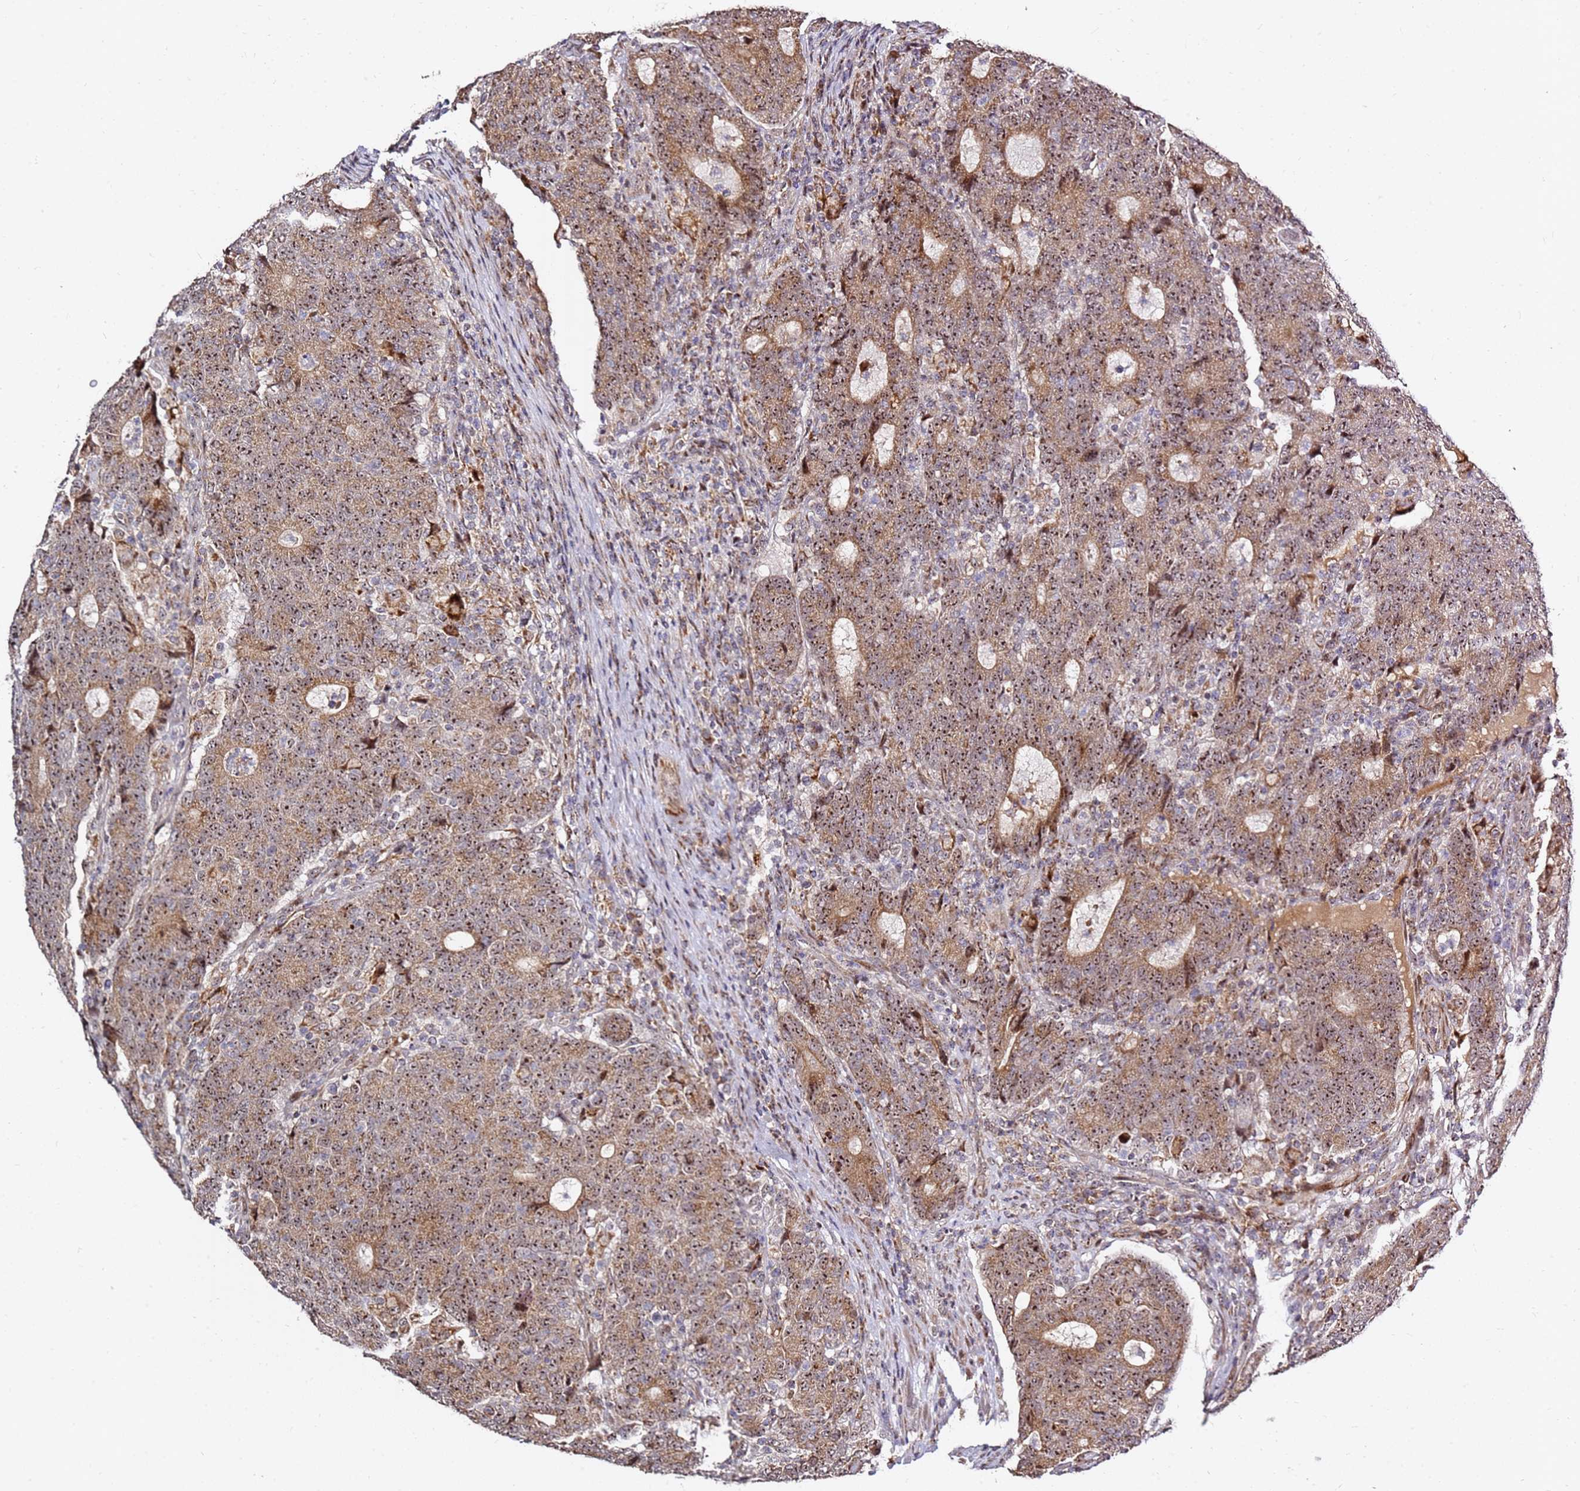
{"staining": {"intensity": "moderate", "quantity": ">75%", "location": "cytoplasmic/membranous,nuclear"}, "tissue": "colorectal cancer", "cell_type": "Tumor cells", "image_type": "cancer", "snomed": [{"axis": "morphology", "description": "Adenocarcinoma, NOS"}, {"axis": "topography", "description": "Colon"}], "caption": "This is an image of immunohistochemistry staining of colorectal adenocarcinoma, which shows moderate expression in the cytoplasmic/membranous and nuclear of tumor cells.", "gene": "KIF25", "patient": {"sex": "female", "age": 75}}